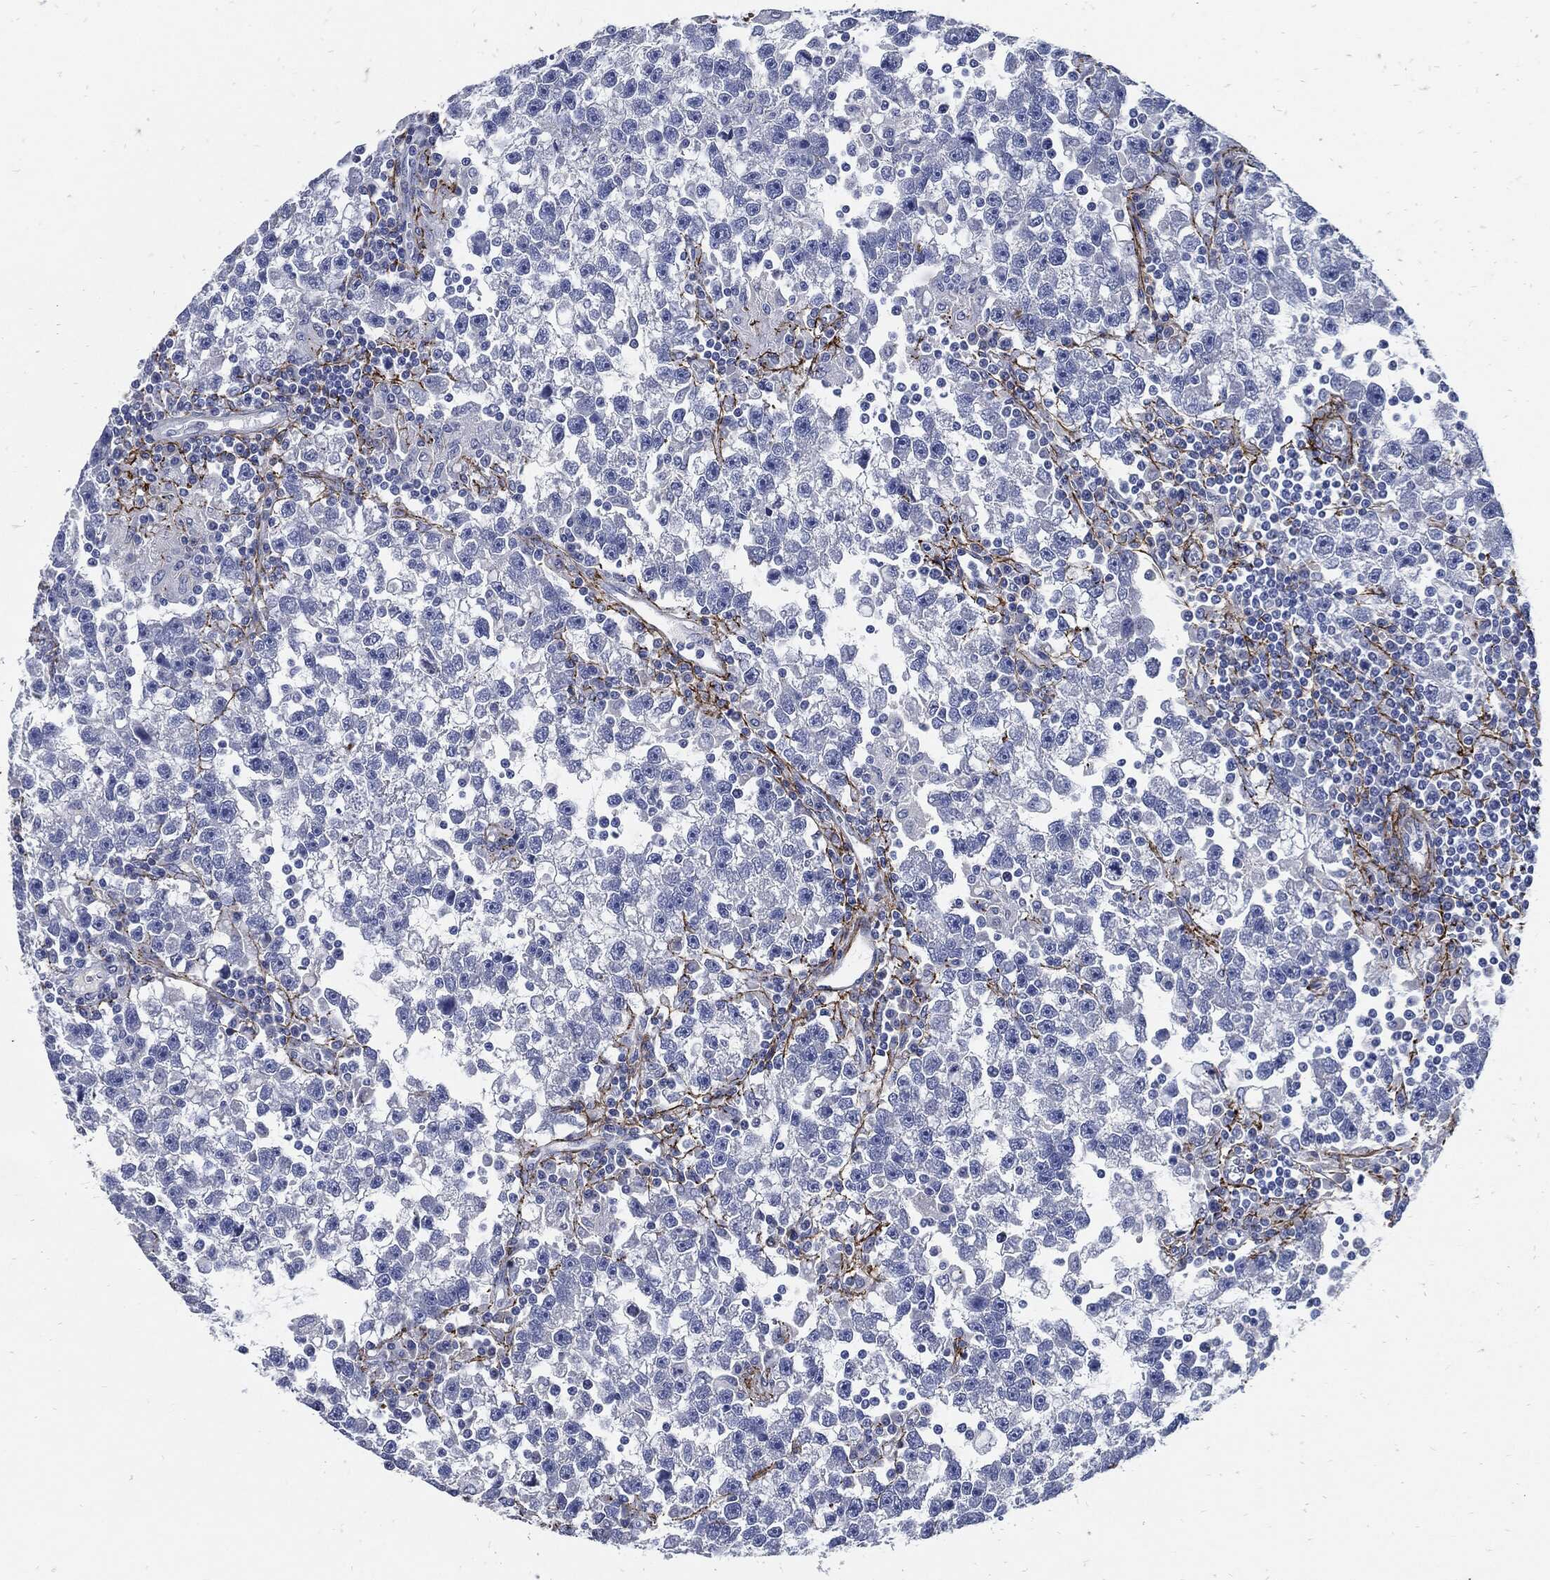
{"staining": {"intensity": "negative", "quantity": "none", "location": "none"}, "tissue": "testis cancer", "cell_type": "Tumor cells", "image_type": "cancer", "snomed": [{"axis": "morphology", "description": "Seminoma, NOS"}, {"axis": "topography", "description": "Testis"}], "caption": "Testis cancer (seminoma) was stained to show a protein in brown. There is no significant staining in tumor cells.", "gene": "FBN1", "patient": {"sex": "male", "age": 47}}